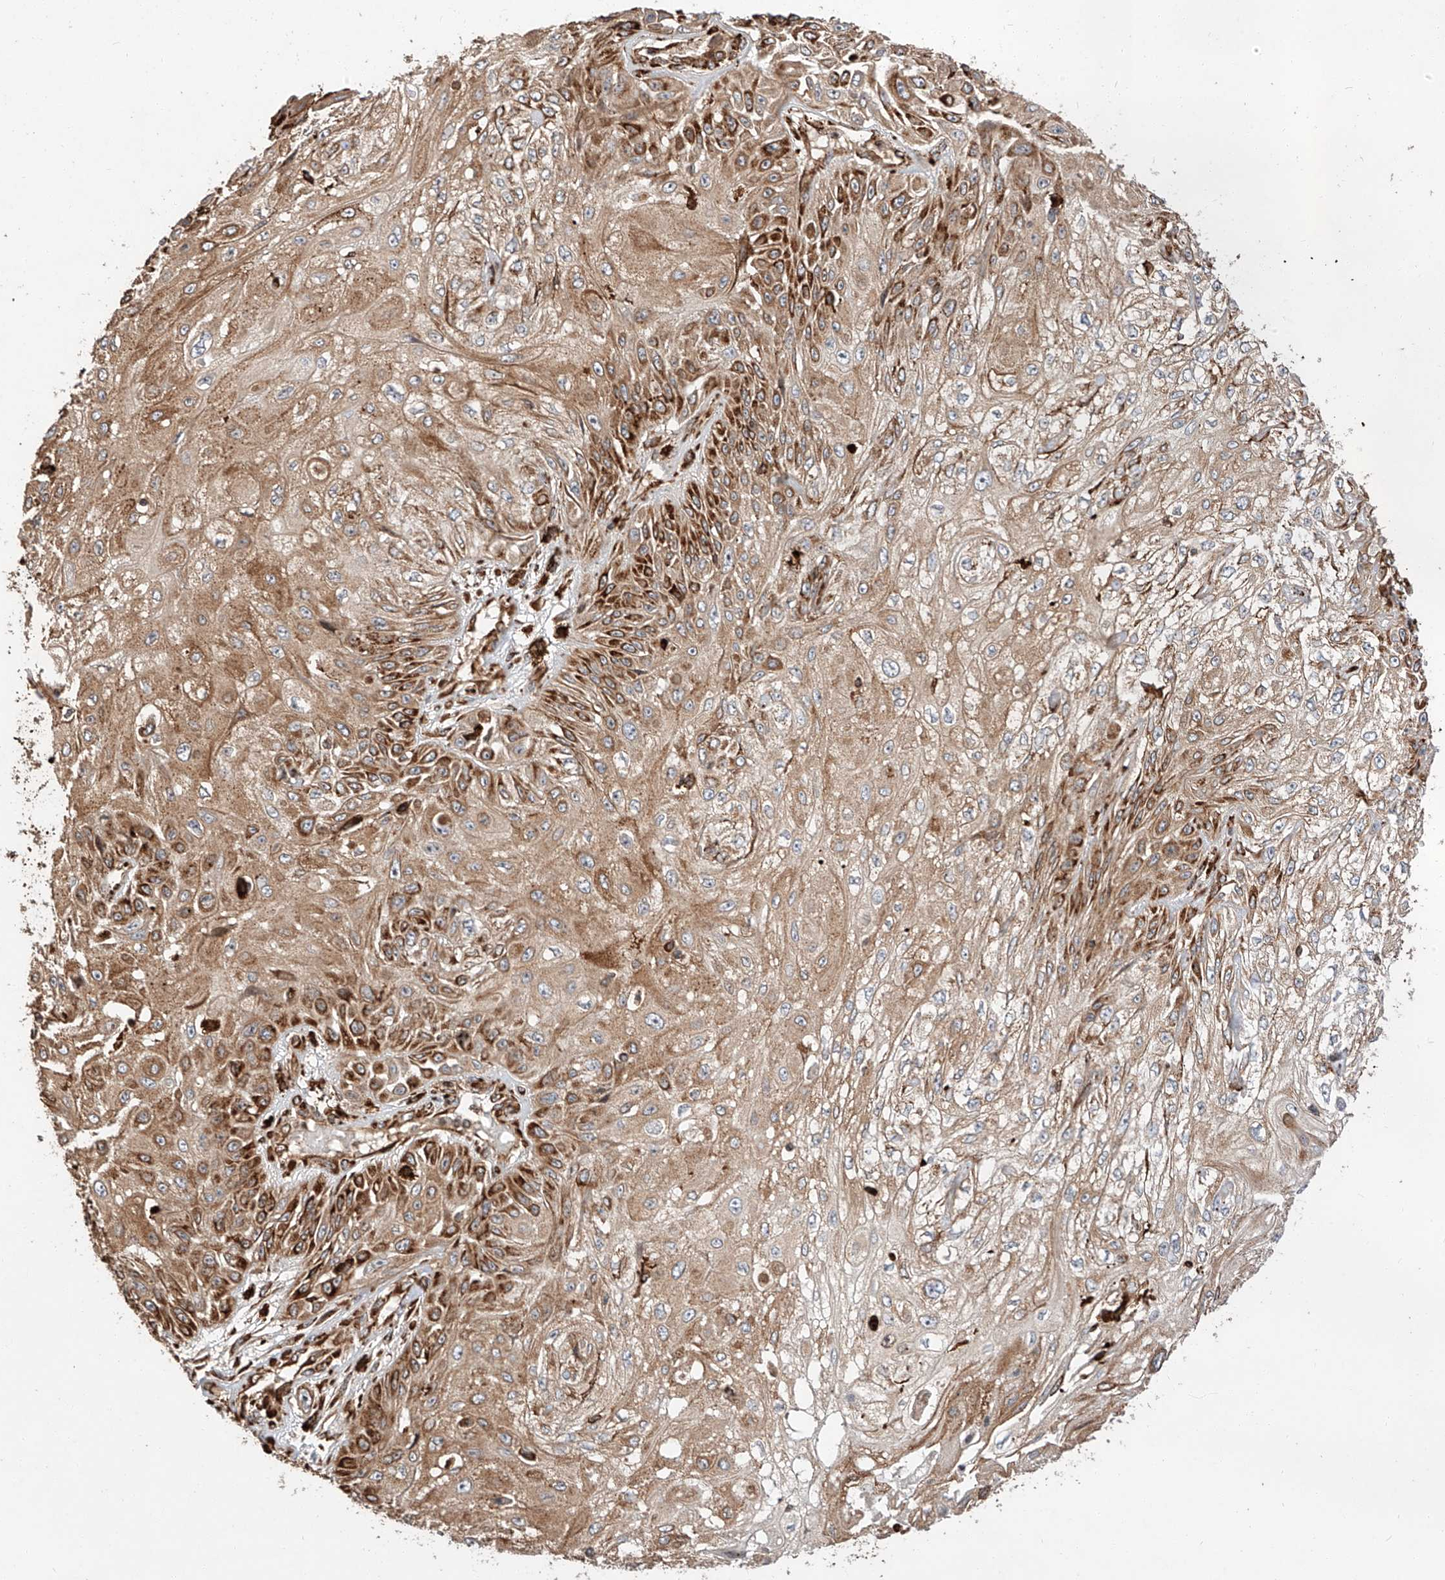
{"staining": {"intensity": "strong", "quantity": ">75%", "location": "cytoplasmic/membranous"}, "tissue": "skin cancer", "cell_type": "Tumor cells", "image_type": "cancer", "snomed": [{"axis": "morphology", "description": "Squamous cell carcinoma, NOS"}, {"axis": "morphology", "description": "Squamous cell carcinoma, metastatic, NOS"}, {"axis": "topography", "description": "Skin"}, {"axis": "topography", "description": "Lymph node"}], "caption": "This photomicrograph displays immunohistochemistry staining of skin squamous cell carcinoma, with high strong cytoplasmic/membranous expression in about >75% of tumor cells.", "gene": "ZNF84", "patient": {"sex": "male", "age": 75}}